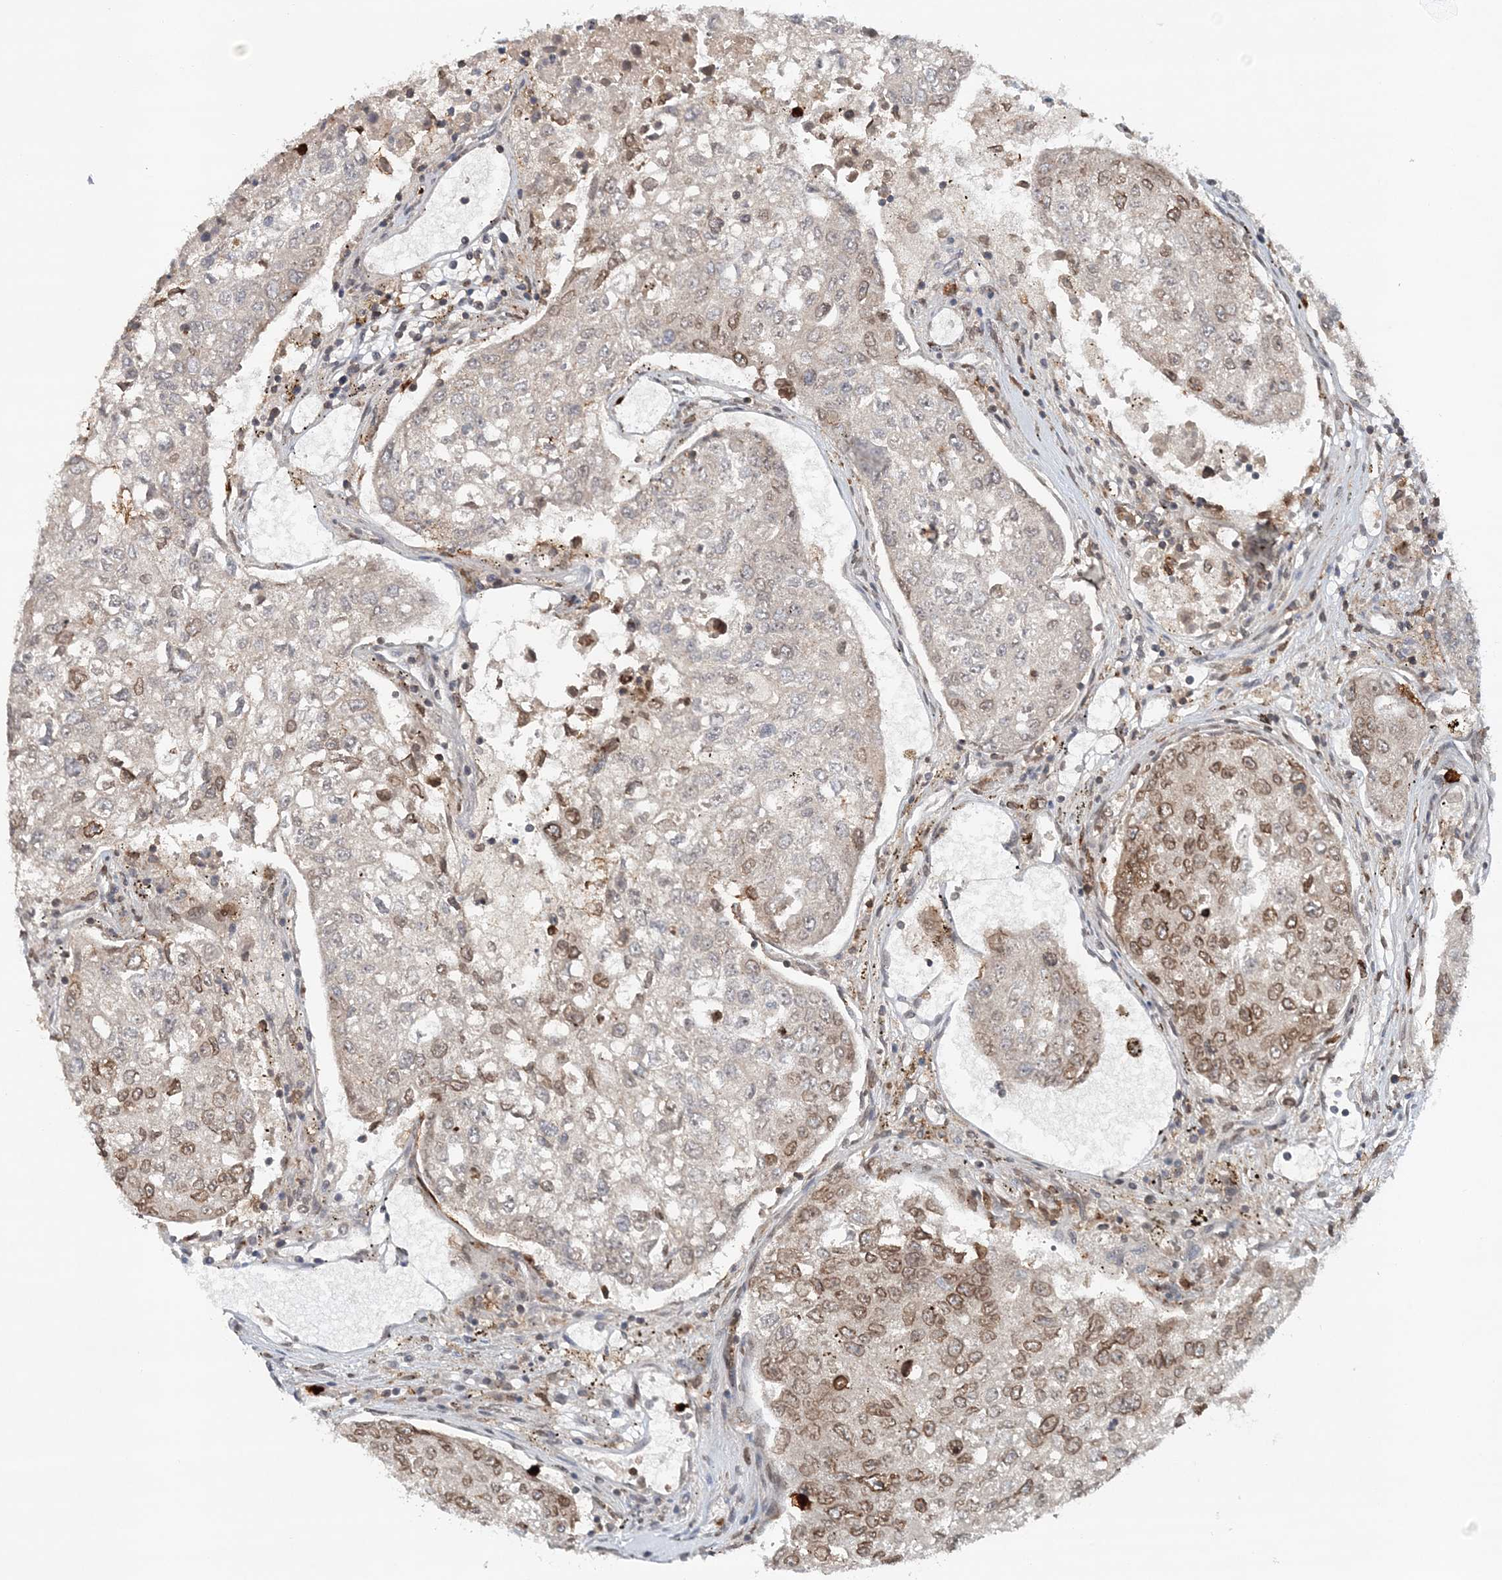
{"staining": {"intensity": "moderate", "quantity": "25%-75%", "location": "cytoplasmic/membranous,nuclear"}, "tissue": "urothelial cancer", "cell_type": "Tumor cells", "image_type": "cancer", "snomed": [{"axis": "morphology", "description": "Urothelial carcinoma, High grade"}, {"axis": "topography", "description": "Lymph node"}, {"axis": "topography", "description": "Urinary bladder"}], "caption": "Urothelial cancer stained for a protein reveals moderate cytoplasmic/membranous and nuclear positivity in tumor cells. The staining was performed using DAB (3,3'-diaminobenzidine) to visualize the protein expression in brown, while the nuclei were stained in blue with hematoxylin (Magnification: 20x).", "gene": "NUP54", "patient": {"sex": "male", "age": 51}}